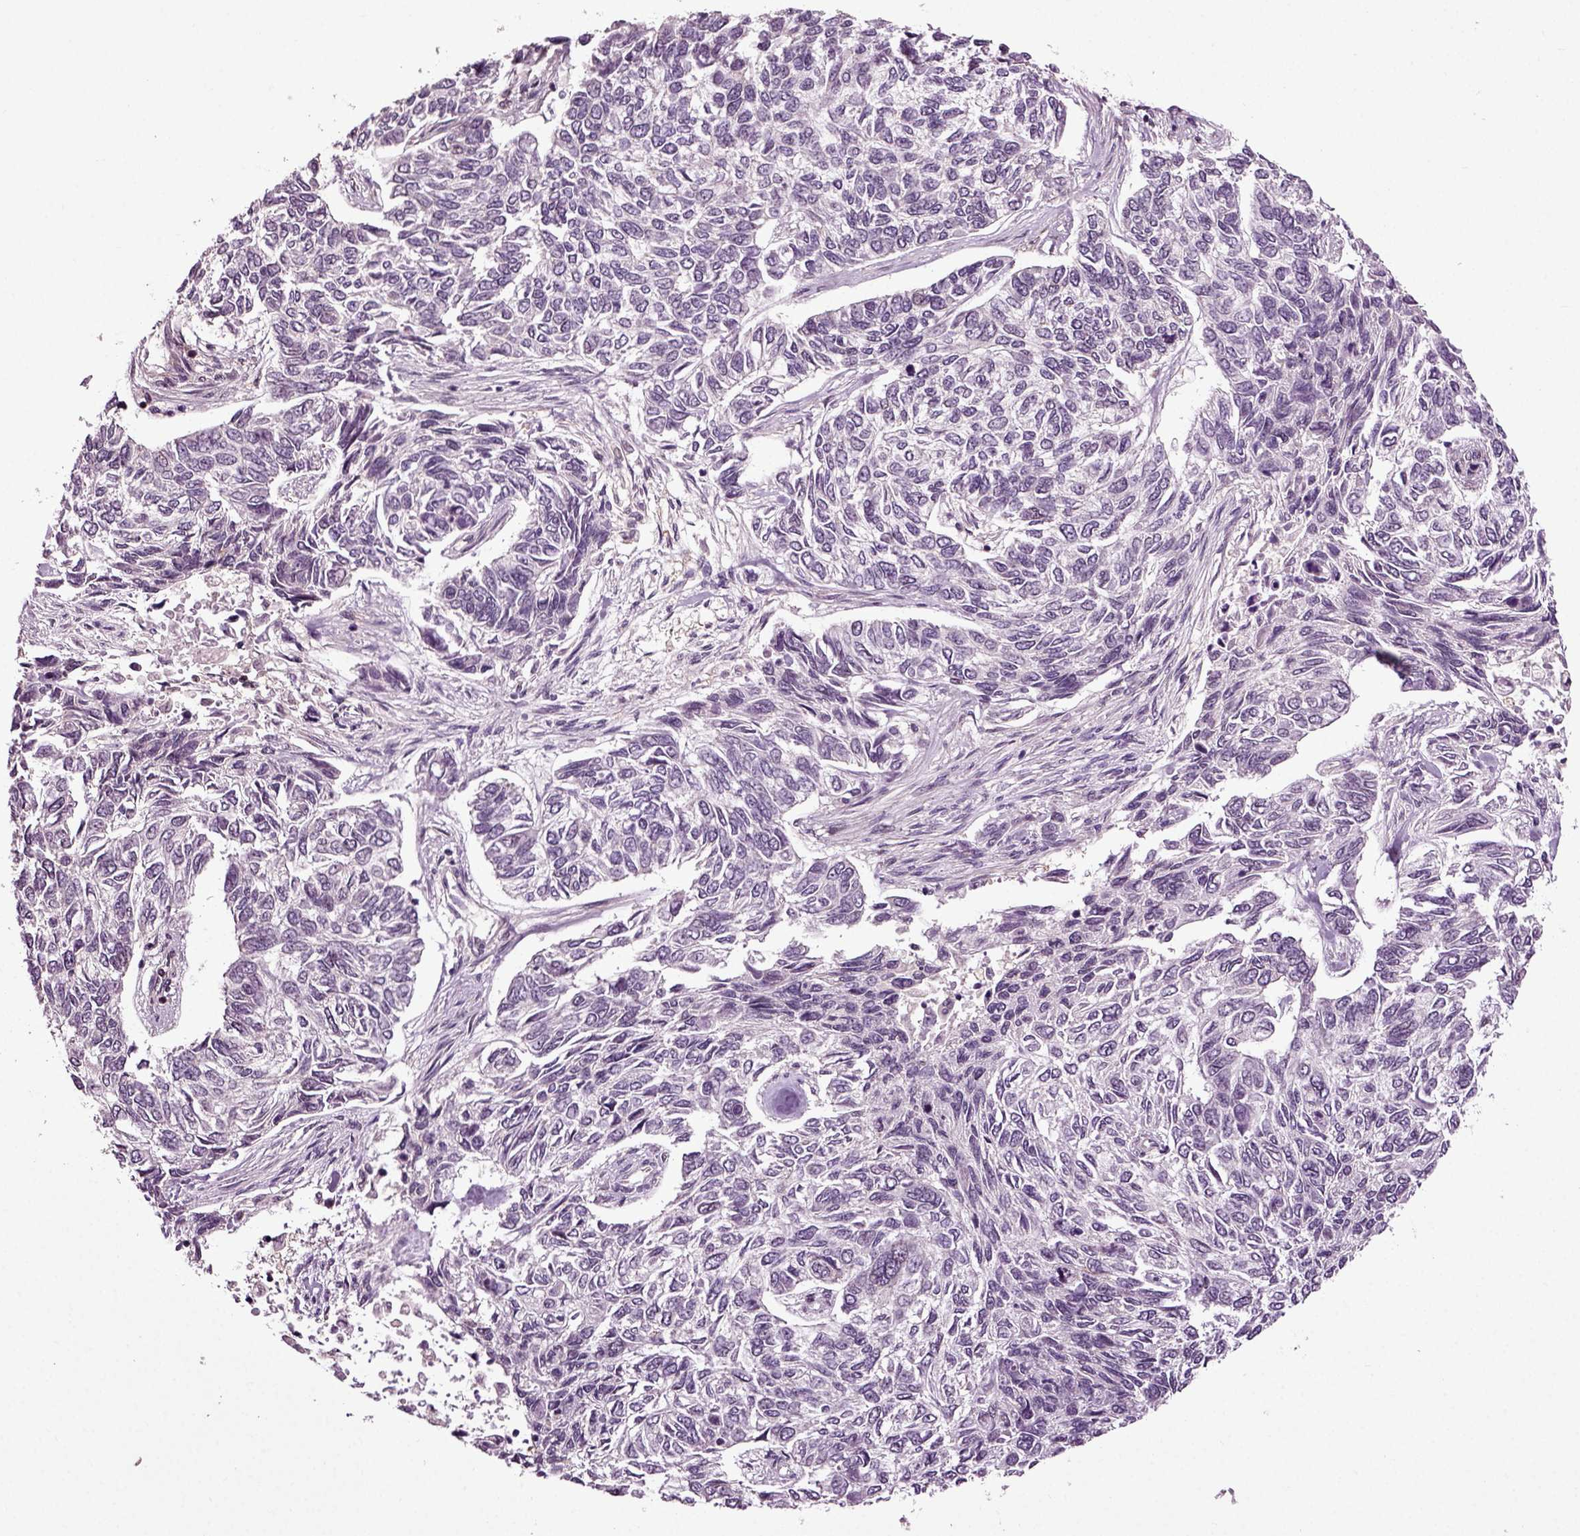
{"staining": {"intensity": "negative", "quantity": "none", "location": "none"}, "tissue": "skin cancer", "cell_type": "Tumor cells", "image_type": "cancer", "snomed": [{"axis": "morphology", "description": "Basal cell carcinoma"}, {"axis": "topography", "description": "Skin"}], "caption": "Immunohistochemistry (IHC) micrograph of human skin cancer stained for a protein (brown), which demonstrates no expression in tumor cells. Brightfield microscopy of IHC stained with DAB (3,3'-diaminobenzidine) (brown) and hematoxylin (blue), captured at high magnification.", "gene": "KNSTRN", "patient": {"sex": "female", "age": 65}}